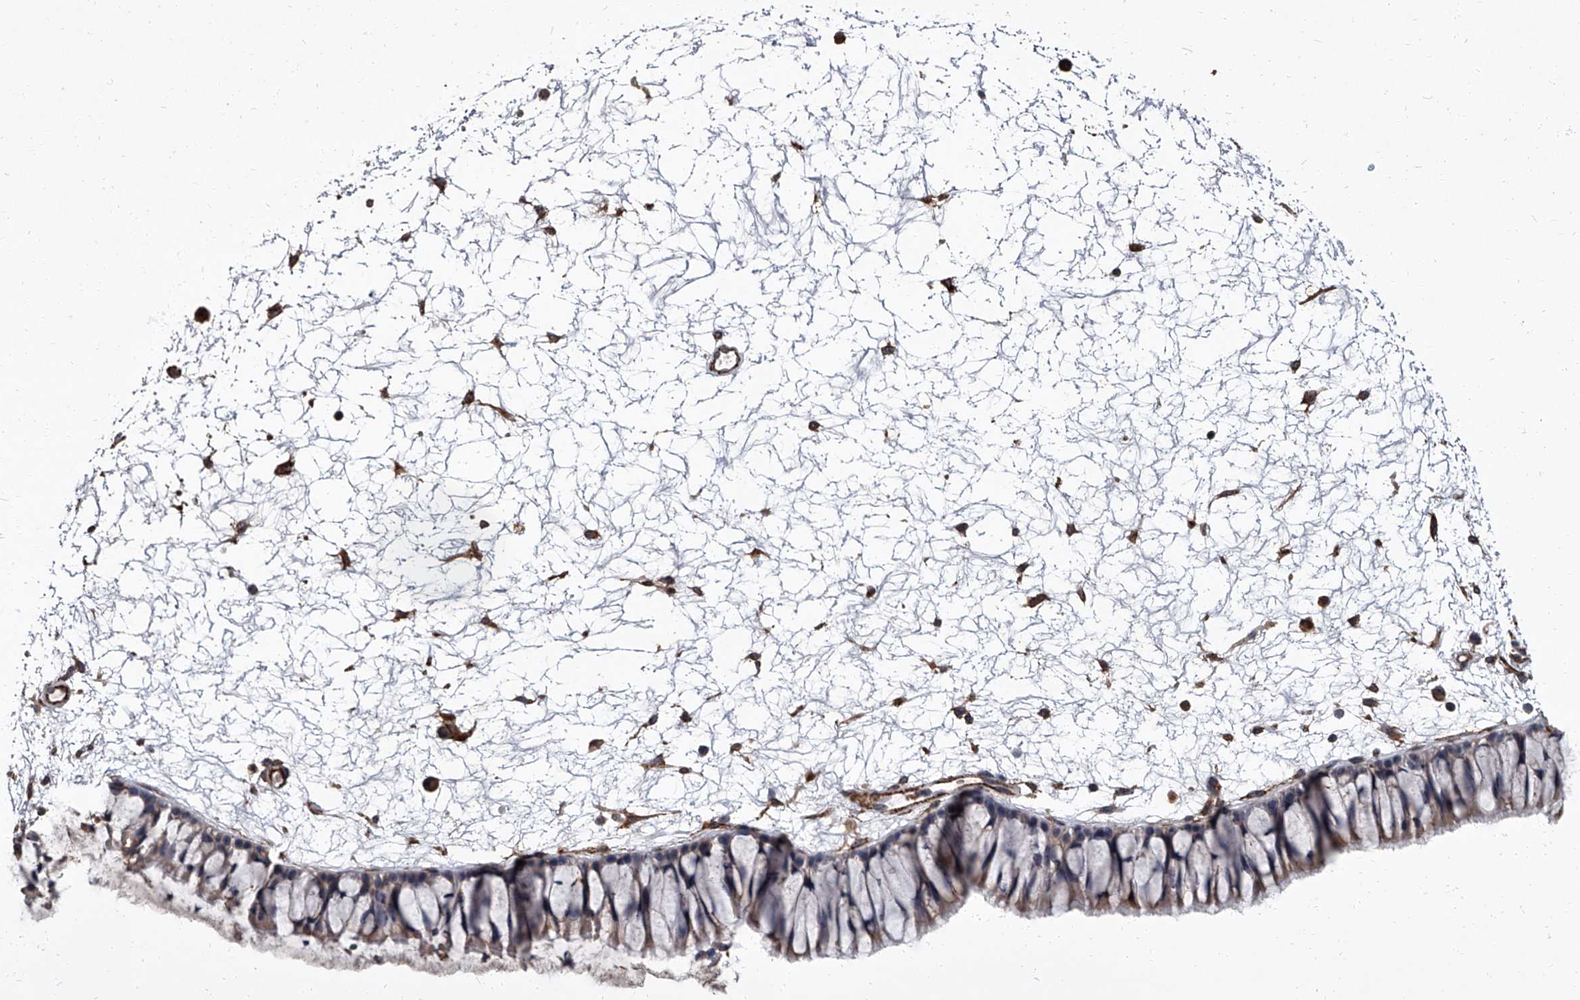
{"staining": {"intensity": "moderate", "quantity": "25%-75%", "location": "cytoplasmic/membranous"}, "tissue": "nasopharynx", "cell_type": "Respiratory epithelial cells", "image_type": "normal", "snomed": [{"axis": "morphology", "description": "Normal tissue, NOS"}, {"axis": "topography", "description": "Nasopharynx"}], "caption": "High-power microscopy captured an IHC micrograph of benign nasopharynx, revealing moderate cytoplasmic/membranous expression in approximately 25%-75% of respiratory epithelial cells. (DAB (3,3'-diaminobenzidine) IHC with brightfield microscopy, high magnification).", "gene": "SIRT4", "patient": {"sex": "male", "age": 64}}